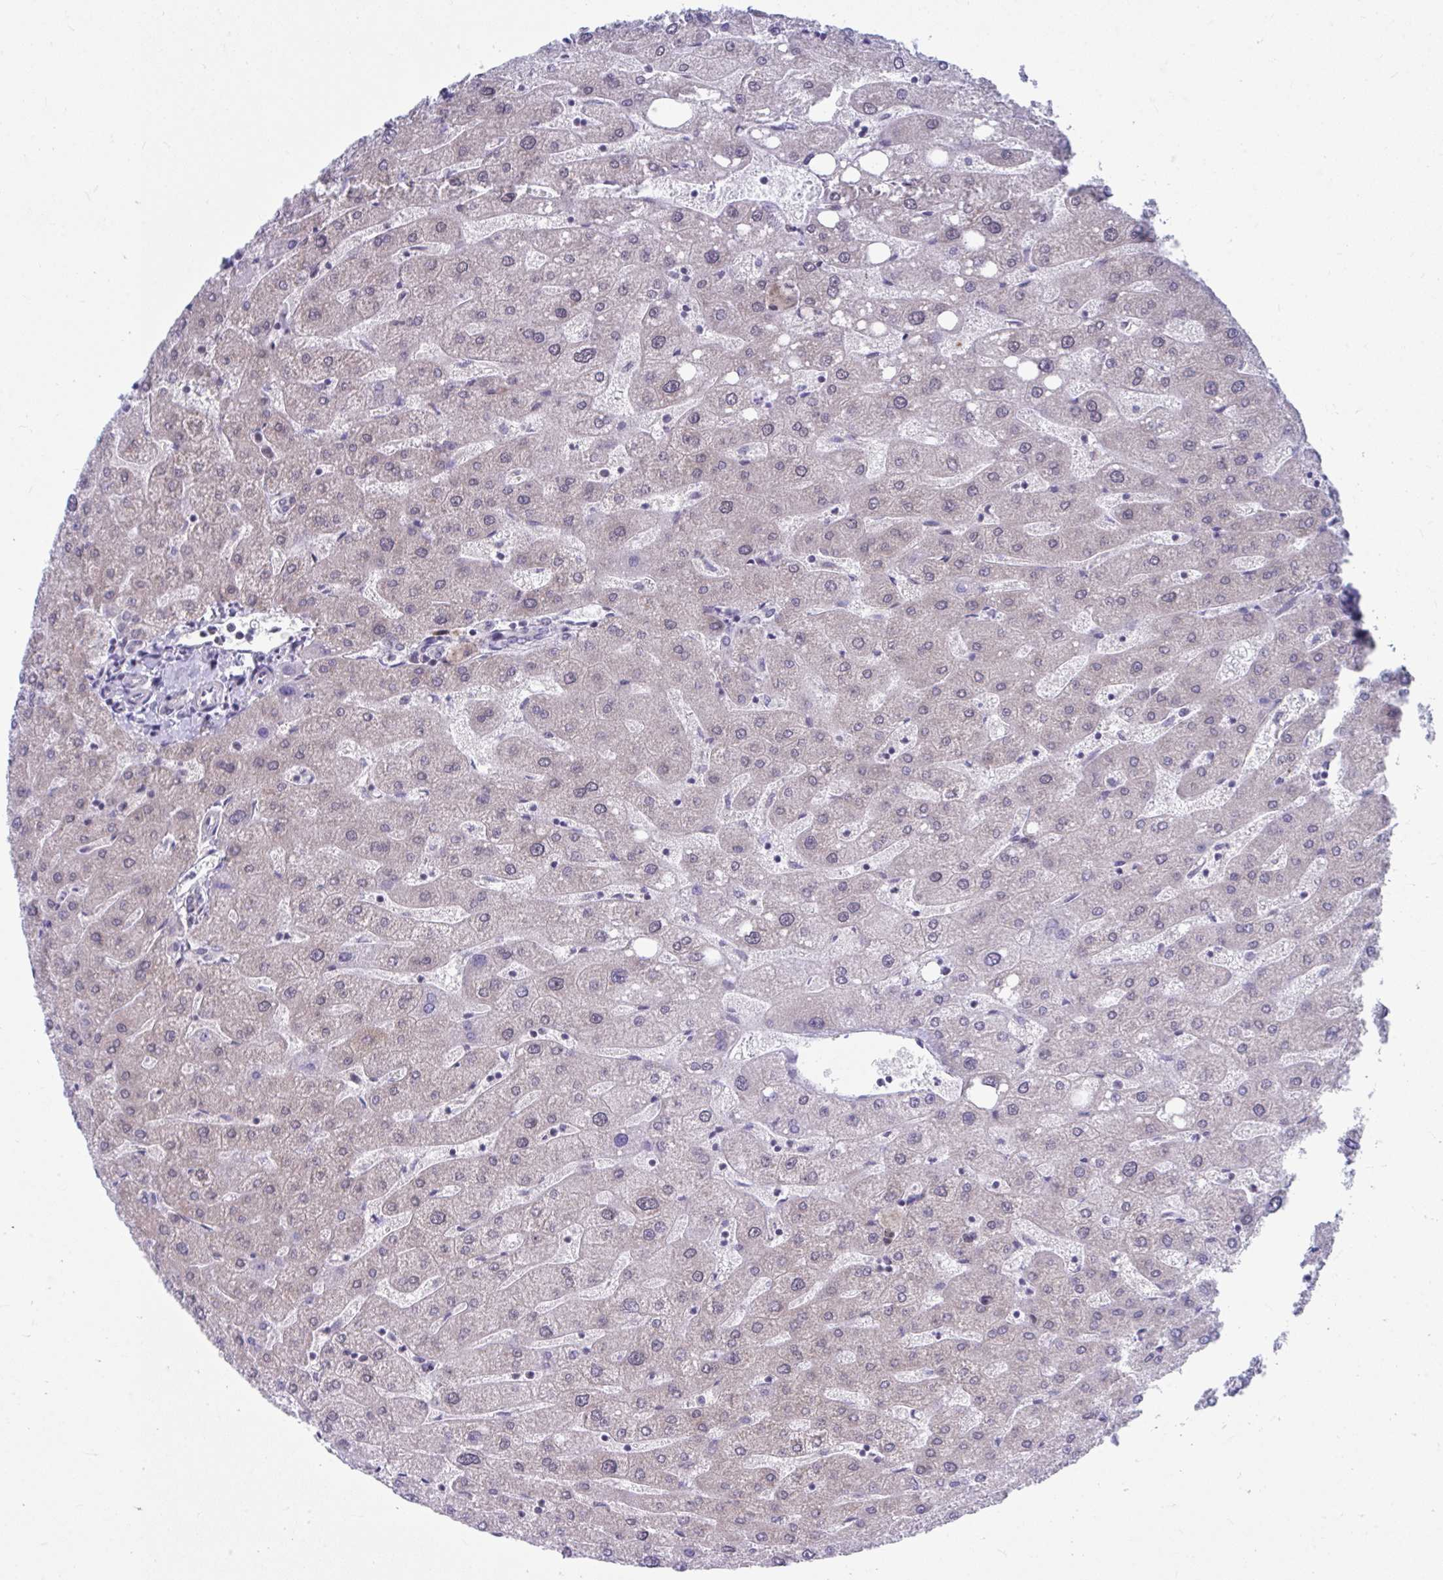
{"staining": {"intensity": "negative", "quantity": "none", "location": "none"}, "tissue": "liver", "cell_type": "Cholangiocytes", "image_type": "normal", "snomed": [{"axis": "morphology", "description": "Normal tissue, NOS"}, {"axis": "topography", "description": "Liver"}], "caption": "Cholangiocytes show no significant protein expression in normal liver. (DAB (3,3'-diaminobenzidine) IHC, high magnification).", "gene": "SELENON", "patient": {"sex": "male", "age": 67}}